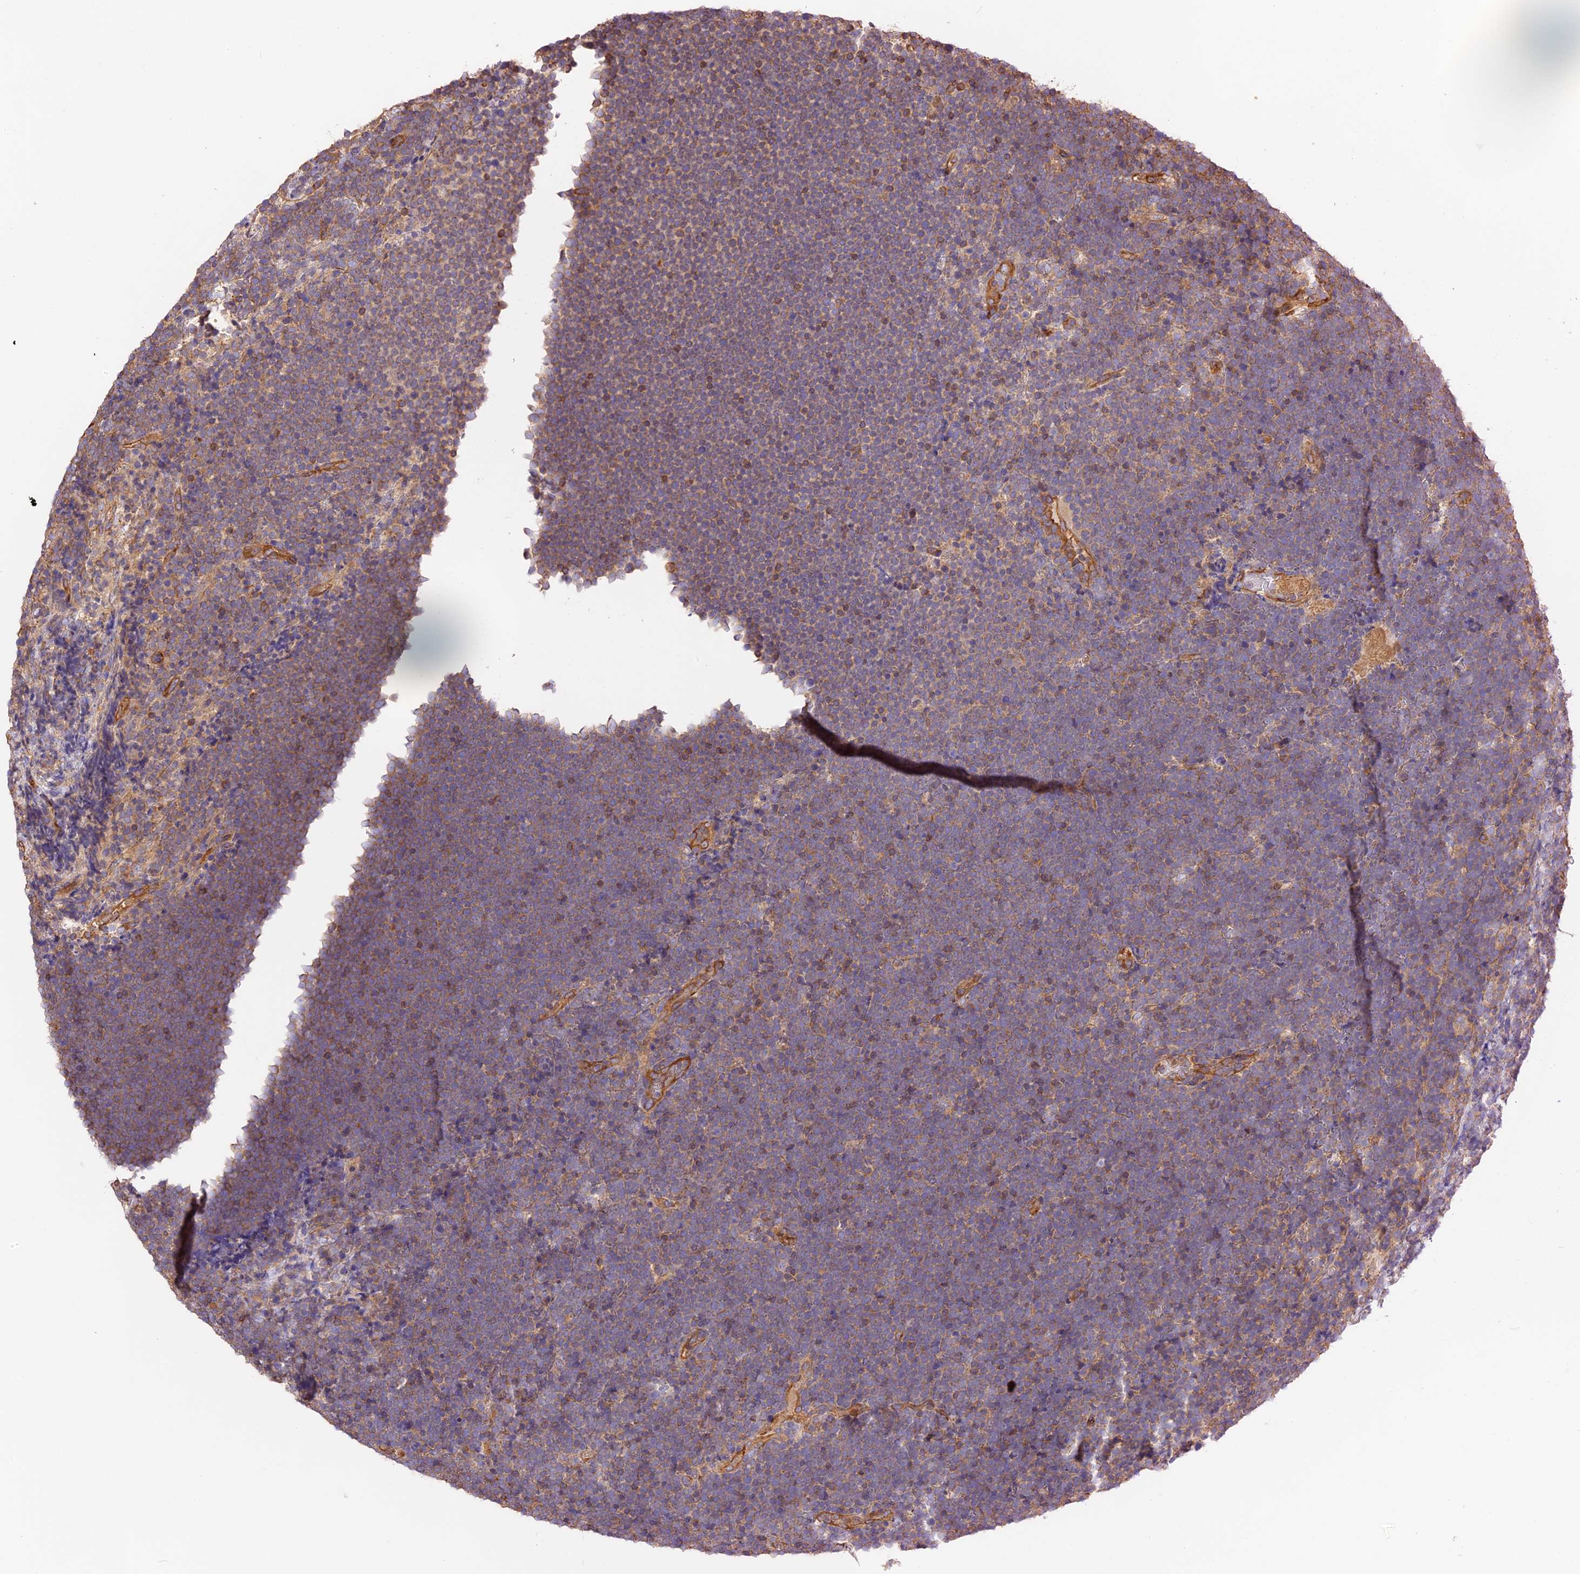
{"staining": {"intensity": "weak", "quantity": "<25%", "location": "cytoplasmic/membranous"}, "tissue": "lymphoma", "cell_type": "Tumor cells", "image_type": "cancer", "snomed": [{"axis": "morphology", "description": "Malignant lymphoma, non-Hodgkin's type, High grade"}, {"axis": "topography", "description": "Lymph node"}], "caption": "The IHC histopathology image has no significant expression in tumor cells of lymphoma tissue.", "gene": "VPS18", "patient": {"sex": "male", "age": 13}}